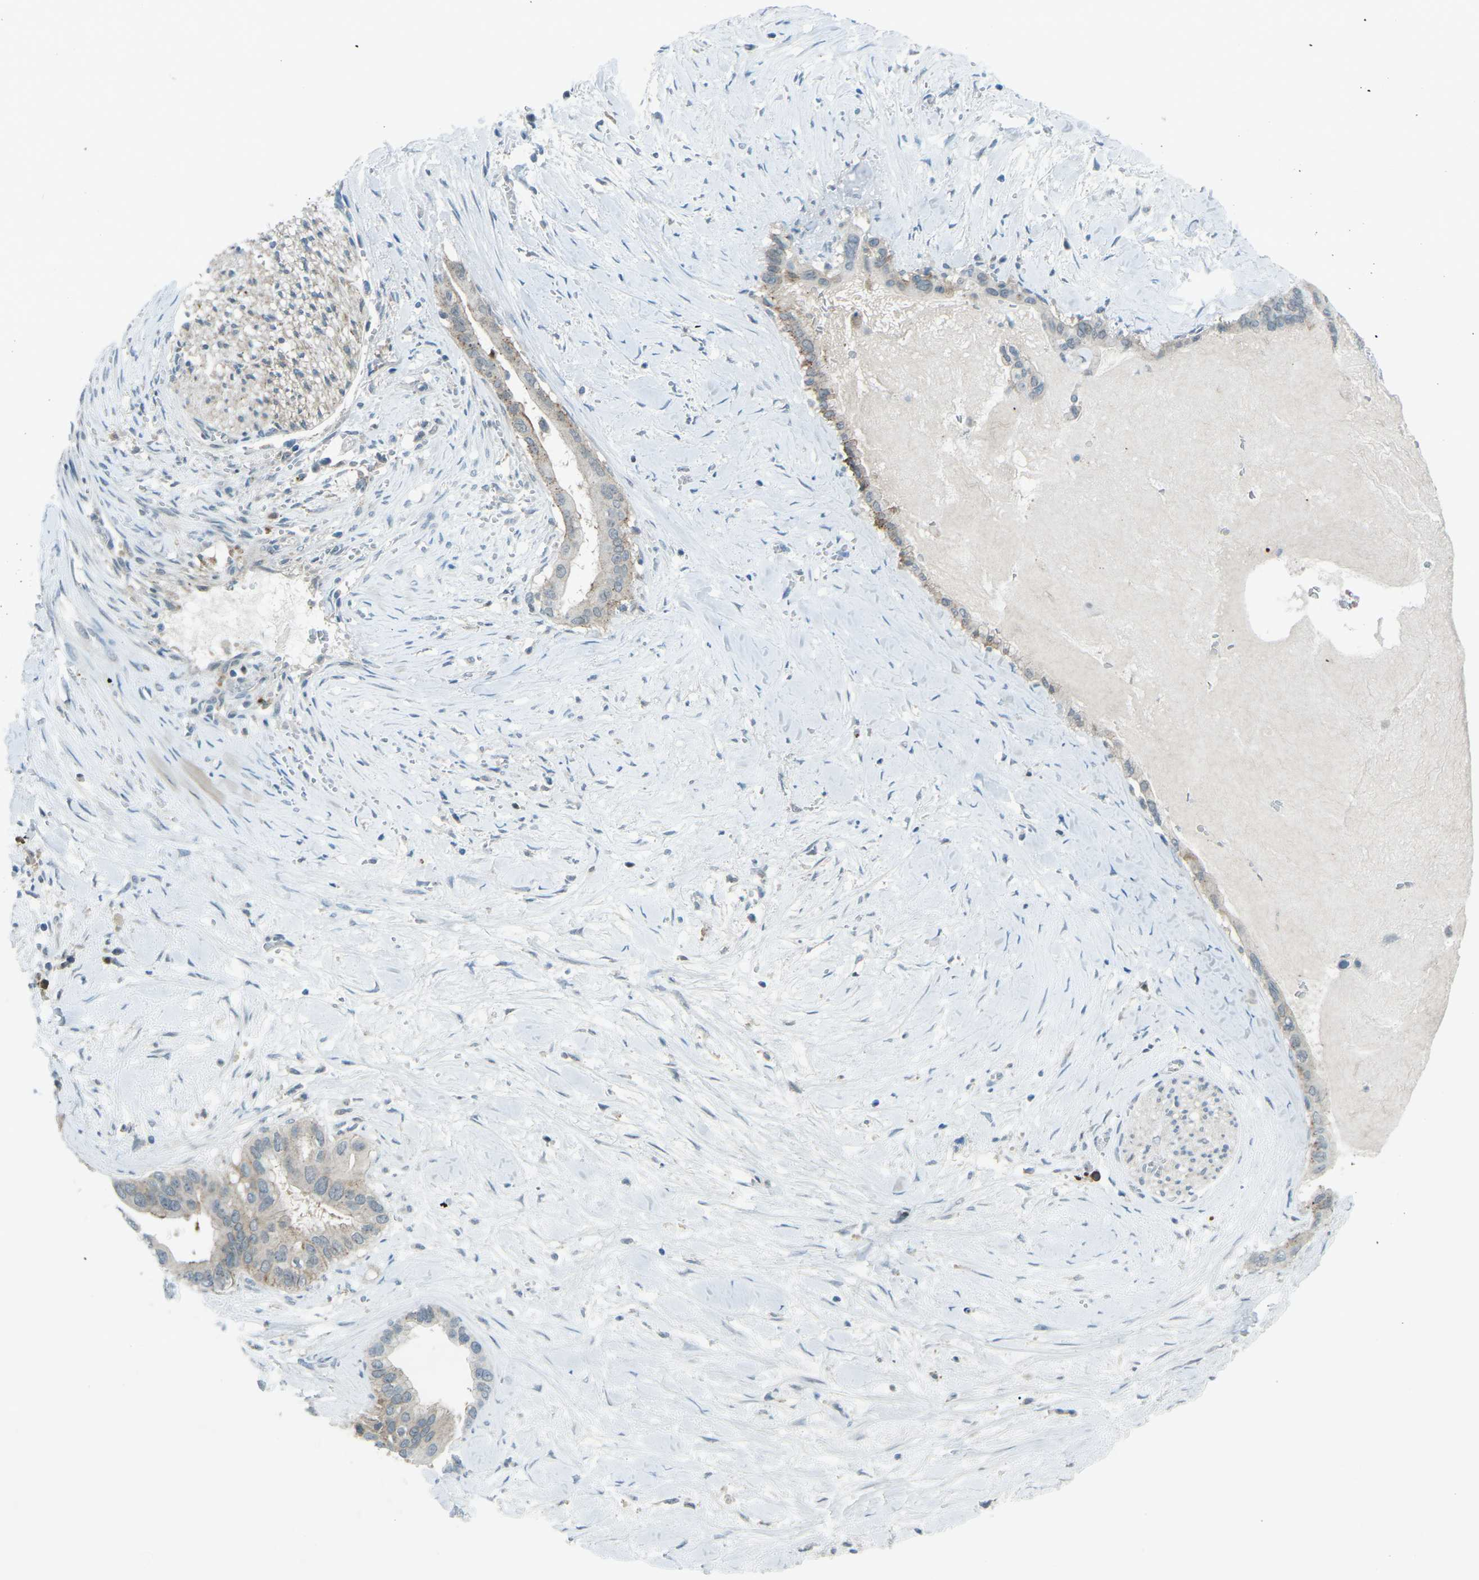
{"staining": {"intensity": "negative", "quantity": "none", "location": "none"}, "tissue": "pancreatic cancer", "cell_type": "Tumor cells", "image_type": "cancer", "snomed": [{"axis": "morphology", "description": "Adenocarcinoma, NOS"}, {"axis": "topography", "description": "Pancreas"}], "caption": "Immunohistochemical staining of human pancreatic adenocarcinoma displays no significant positivity in tumor cells.", "gene": "PRKCA", "patient": {"sex": "male", "age": 55}}